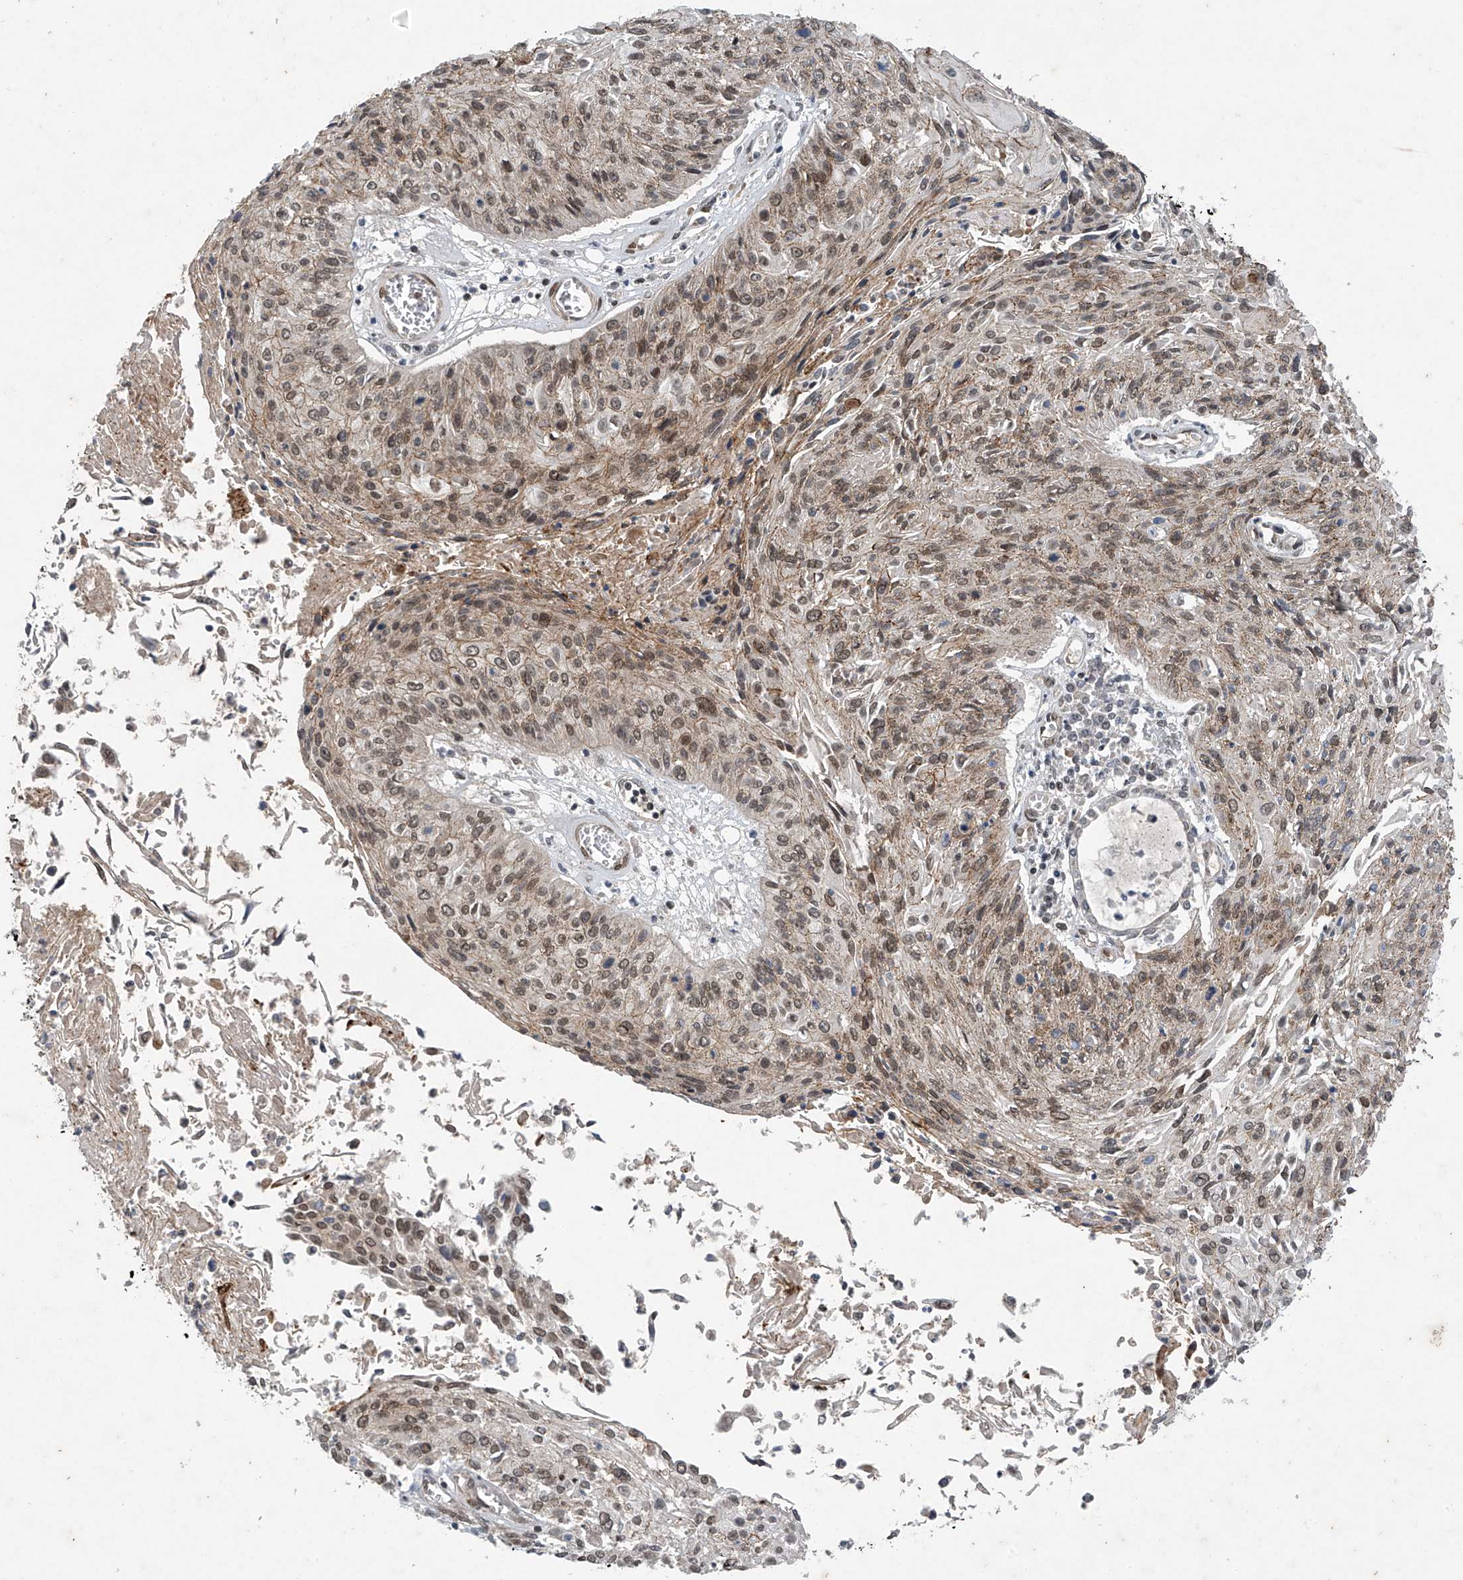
{"staining": {"intensity": "weak", "quantity": ">75%", "location": "cytoplasmic/membranous,nuclear"}, "tissue": "cervical cancer", "cell_type": "Tumor cells", "image_type": "cancer", "snomed": [{"axis": "morphology", "description": "Squamous cell carcinoma, NOS"}, {"axis": "topography", "description": "Cervix"}], "caption": "Immunohistochemical staining of cervical squamous cell carcinoma exhibits weak cytoplasmic/membranous and nuclear protein expression in about >75% of tumor cells.", "gene": "TAF8", "patient": {"sex": "female", "age": 51}}